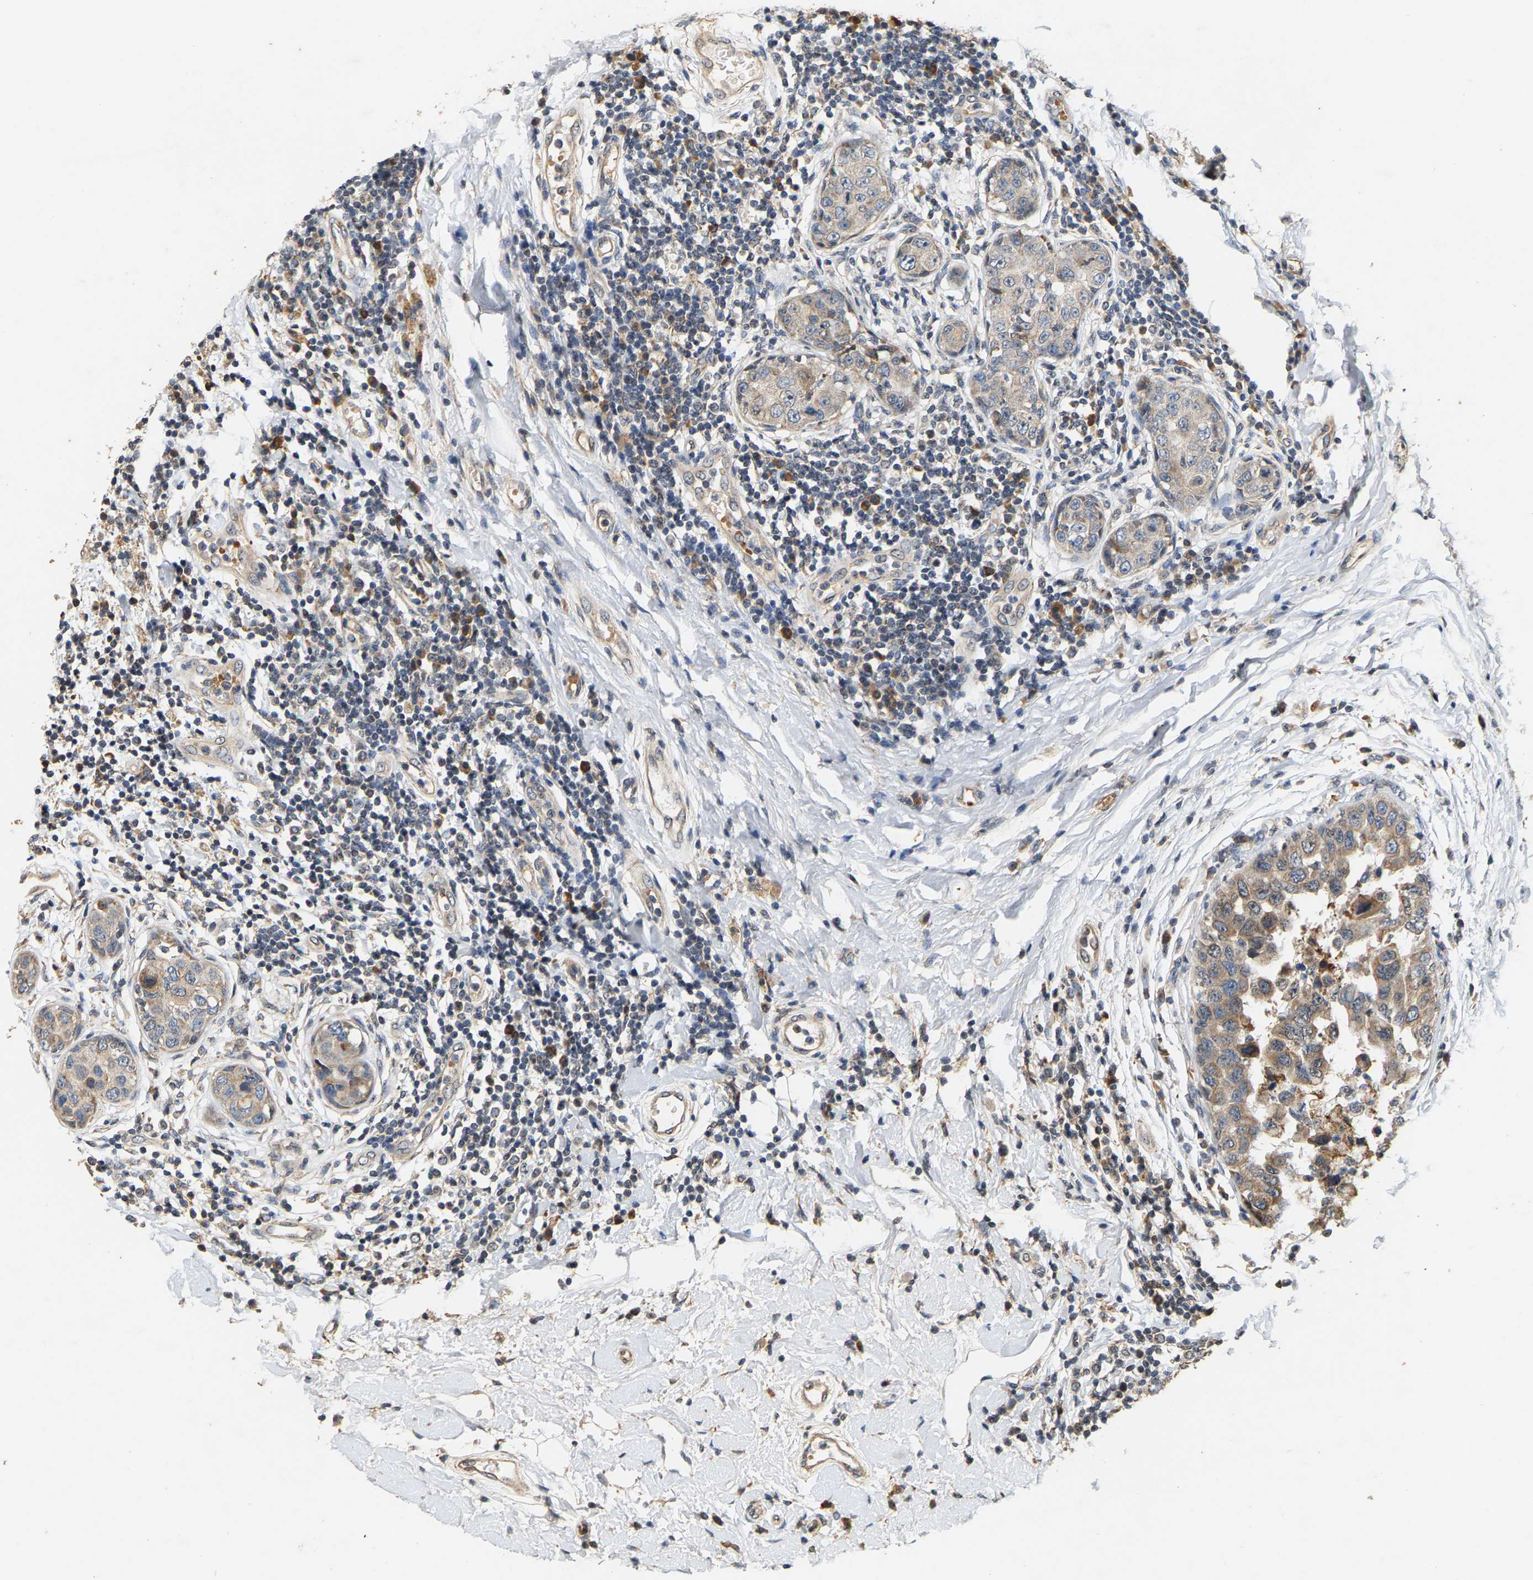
{"staining": {"intensity": "weak", "quantity": ">75%", "location": "cytoplasmic/membranous"}, "tissue": "breast cancer", "cell_type": "Tumor cells", "image_type": "cancer", "snomed": [{"axis": "morphology", "description": "Duct carcinoma"}, {"axis": "topography", "description": "Breast"}], "caption": "Immunohistochemical staining of human breast cancer (infiltrating ductal carcinoma) shows weak cytoplasmic/membranous protein expression in approximately >75% of tumor cells.", "gene": "CIDEC", "patient": {"sex": "female", "age": 27}}